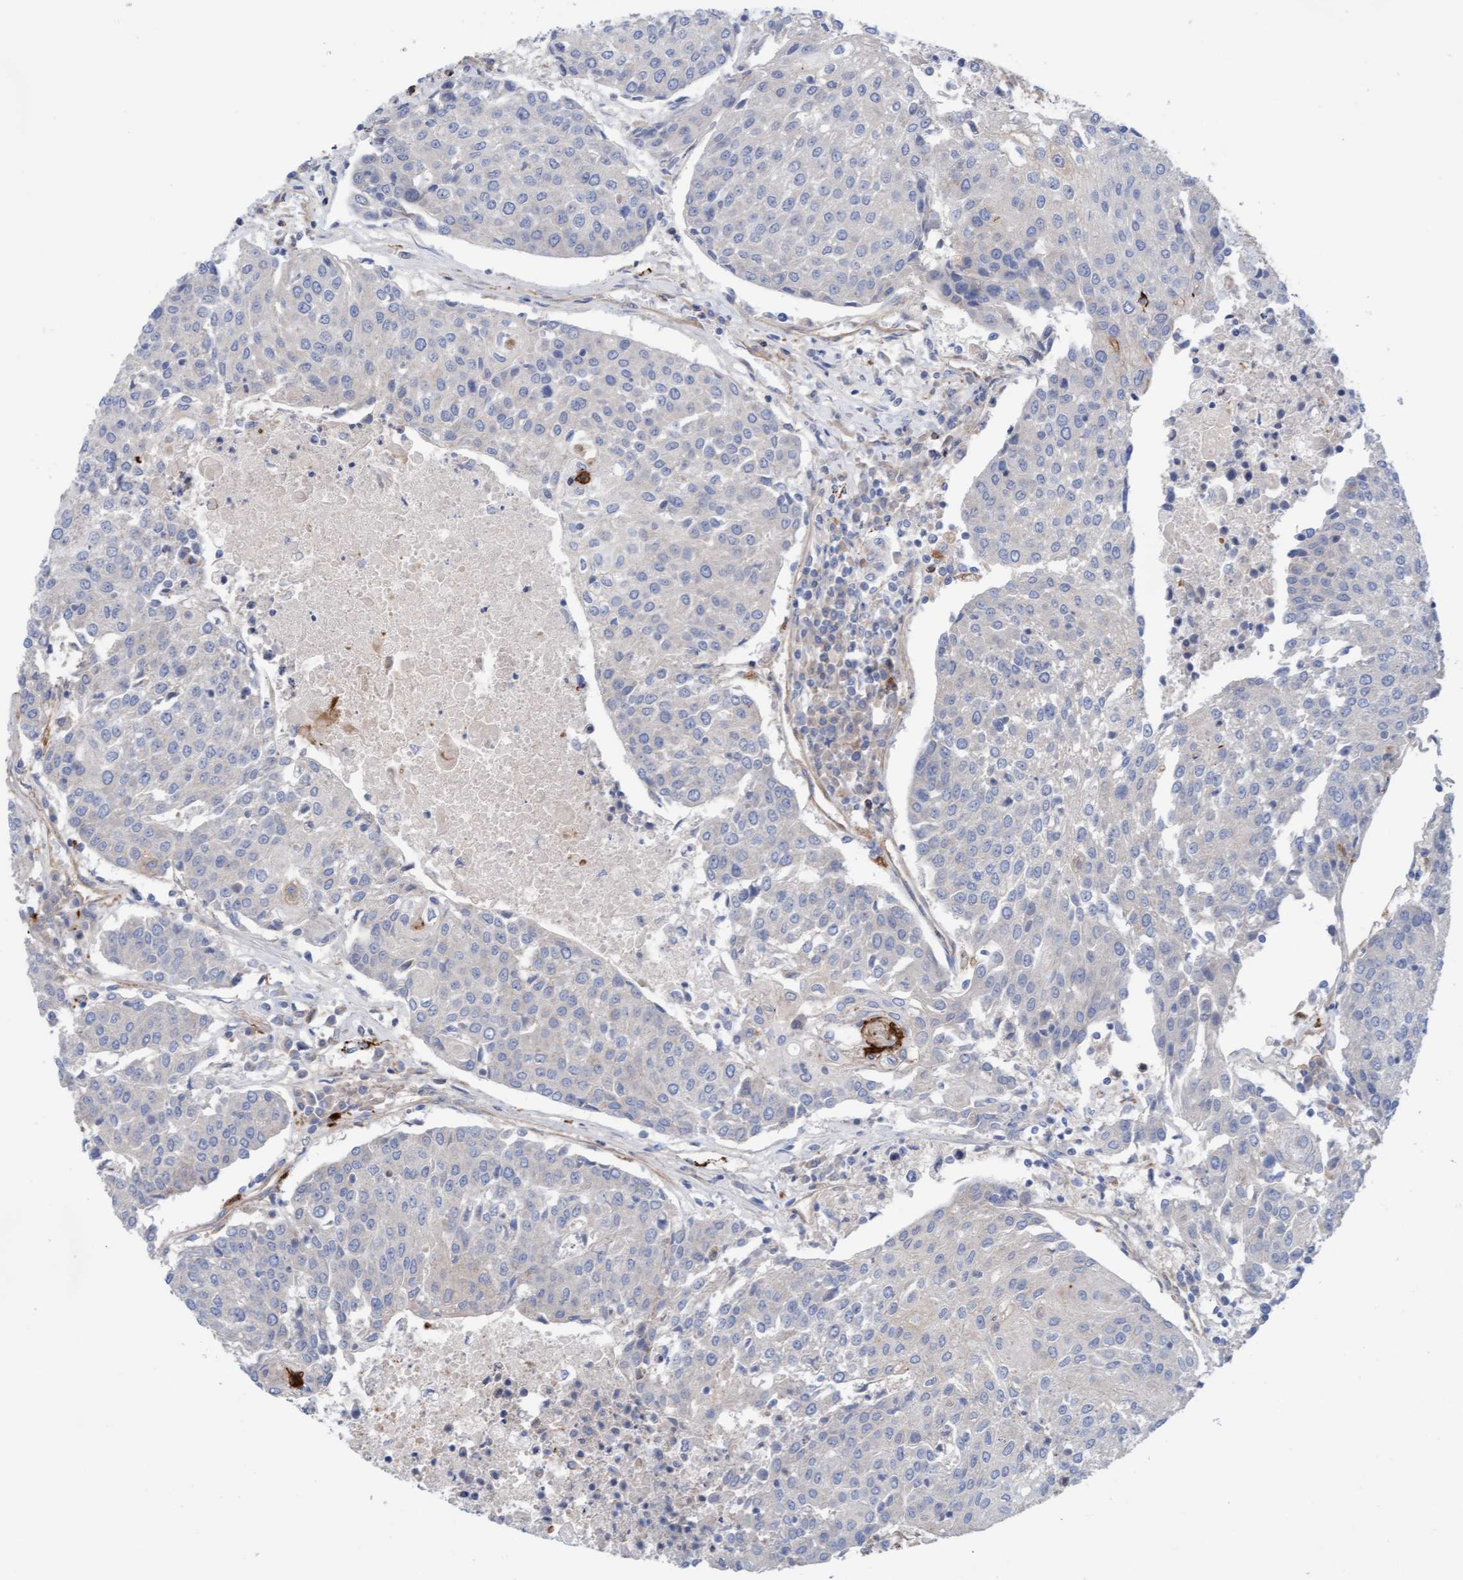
{"staining": {"intensity": "negative", "quantity": "none", "location": "none"}, "tissue": "urothelial cancer", "cell_type": "Tumor cells", "image_type": "cancer", "snomed": [{"axis": "morphology", "description": "Urothelial carcinoma, High grade"}, {"axis": "topography", "description": "Urinary bladder"}], "caption": "Human high-grade urothelial carcinoma stained for a protein using immunohistochemistry (IHC) shows no positivity in tumor cells.", "gene": "CDK5RAP3", "patient": {"sex": "female", "age": 85}}